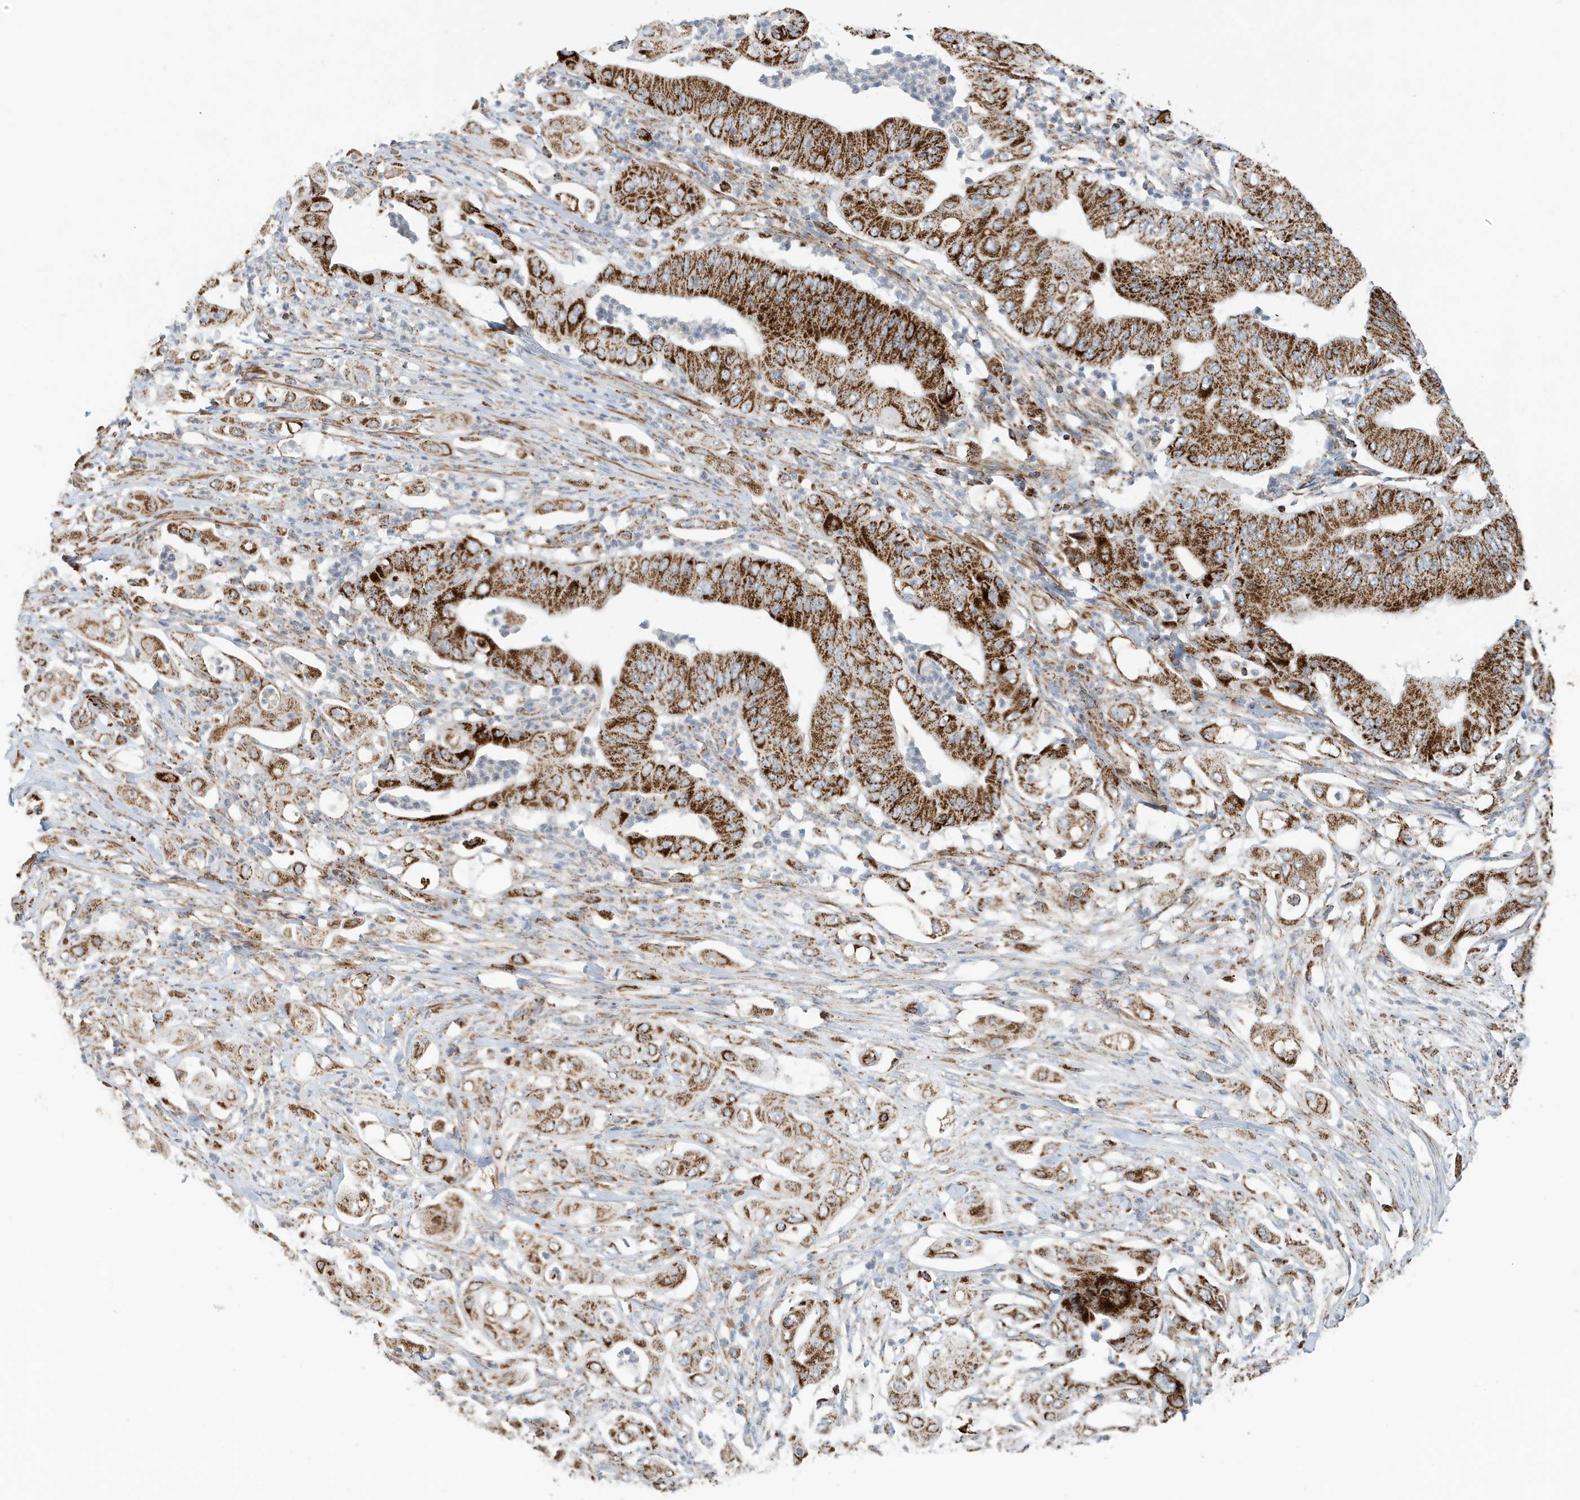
{"staining": {"intensity": "strong", "quantity": ">75%", "location": "cytoplasmic/membranous"}, "tissue": "pancreatic cancer", "cell_type": "Tumor cells", "image_type": "cancer", "snomed": [{"axis": "morphology", "description": "Adenocarcinoma, NOS"}, {"axis": "topography", "description": "Pancreas"}], "caption": "Immunohistochemical staining of pancreatic cancer (adenocarcinoma) shows high levels of strong cytoplasmic/membranous staining in about >75% of tumor cells. (IHC, brightfield microscopy, high magnification).", "gene": "MAN1A1", "patient": {"sex": "female", "age": 77}}